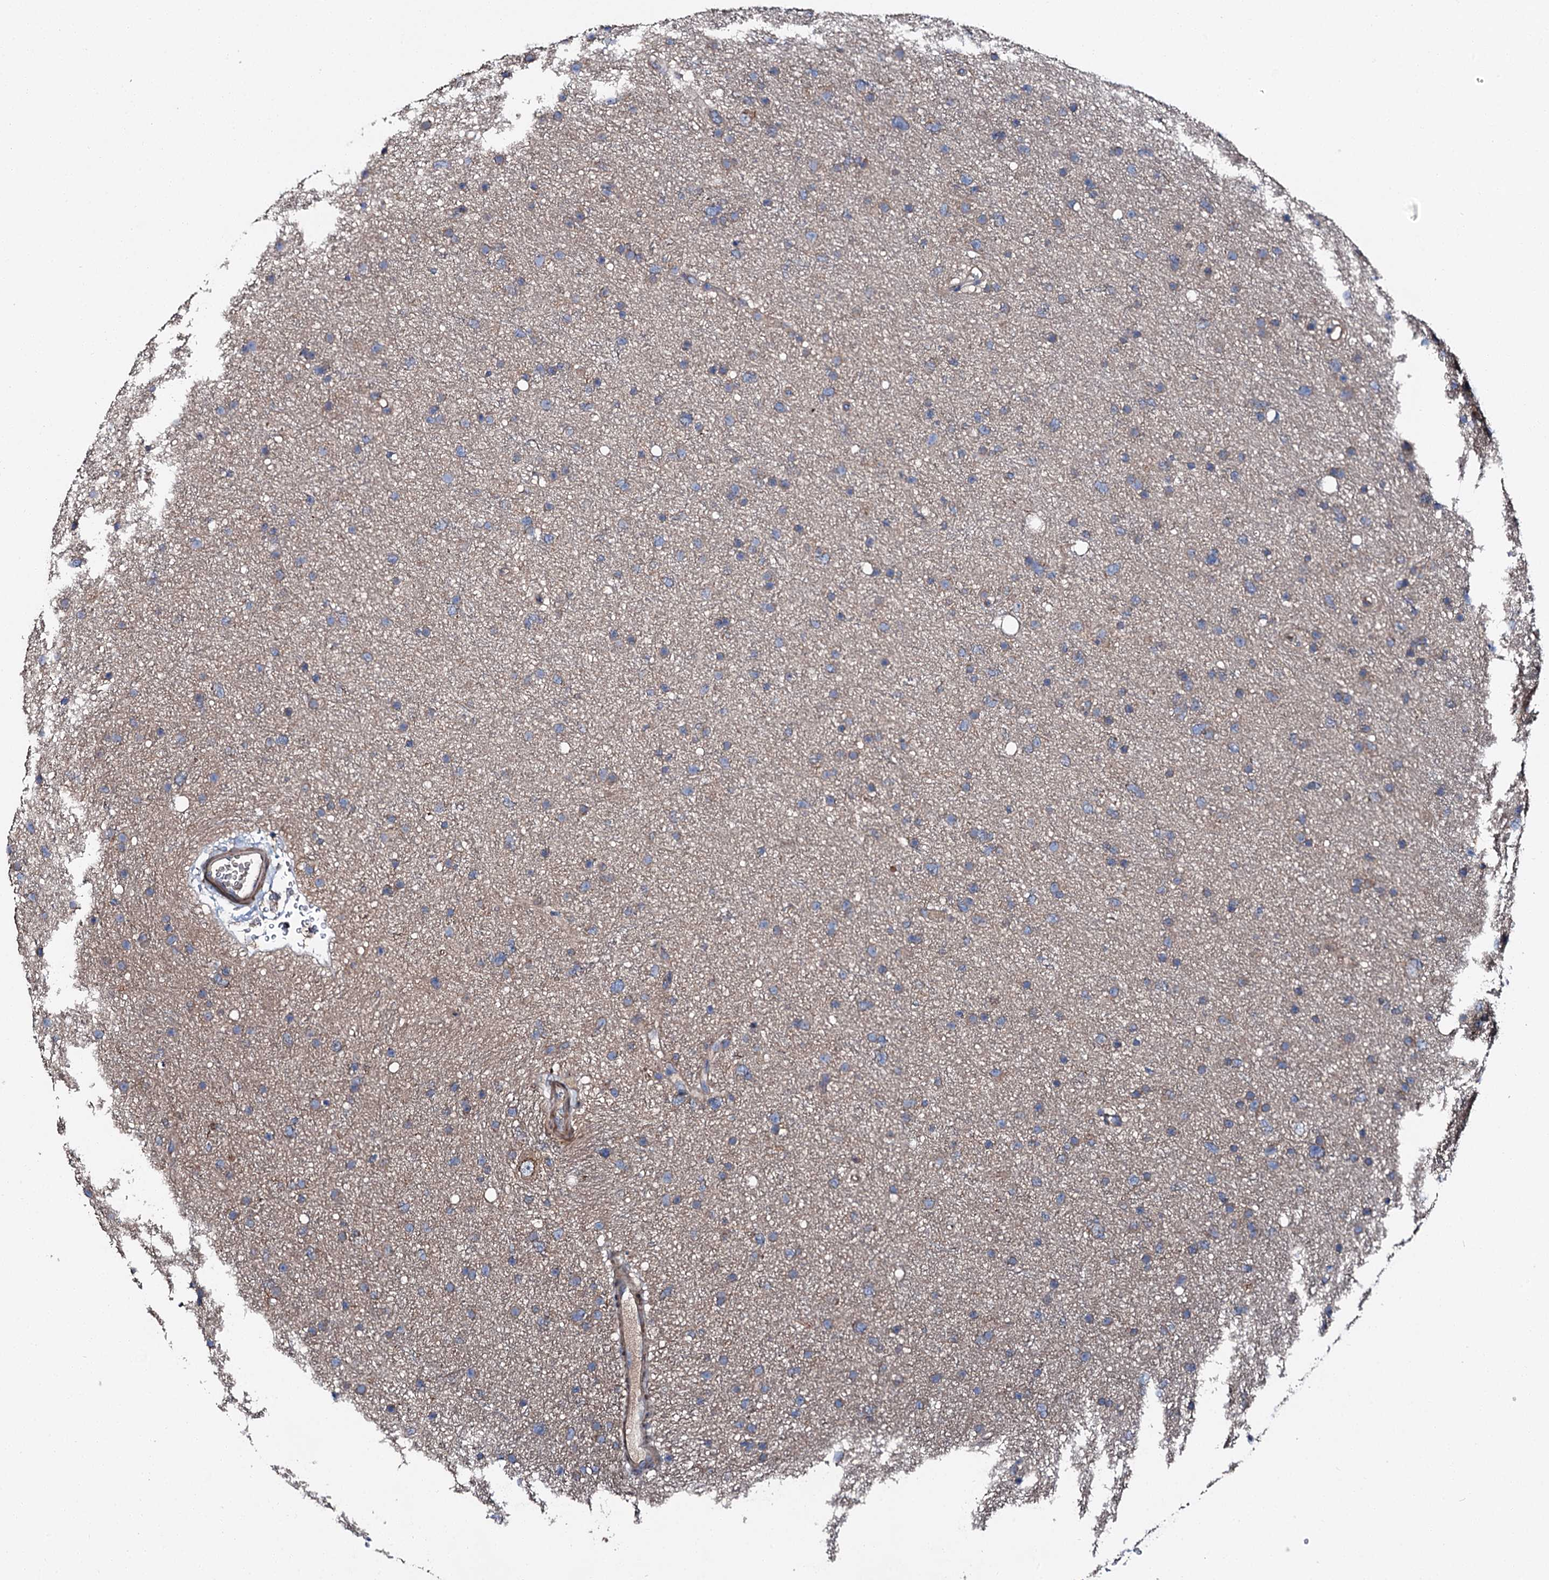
{"staining": {"intensity": "weak", "quantity": "<25%", "location": "cytoplasmic/membranous"}, "tissue": "glioma", "cell_type": "Tumor cells", "image_type": "cancer", "snomed": [{"axis": "morphology", "description": "Glioma, malignant, Low grade"}, {"axis": "topography", "description": "Cerebral cortex"}], "caption": "DAB (3,3'-diaminobenzidine) immunohistochemical staining of low-grade glioma (malignant) reveals no significant staining in tumor cells.", "gene": "SLC22A25", "patient": {"sex": "female", "age": 39}}